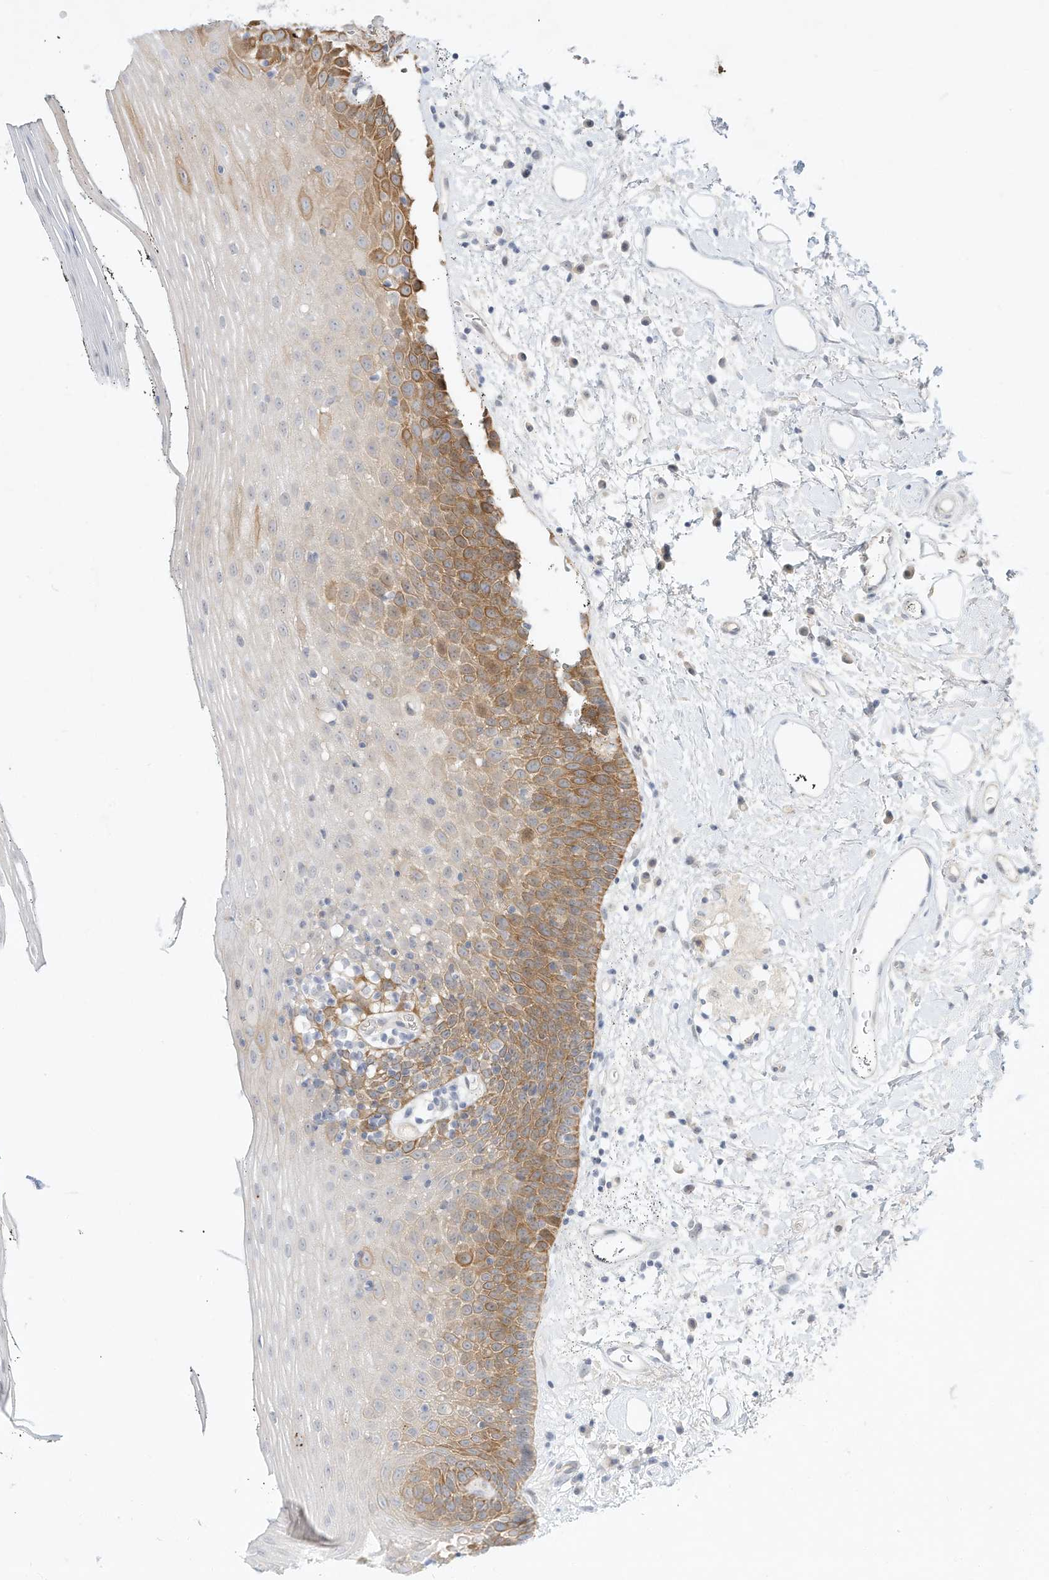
{"staining": {"intensity": "moderate", "quantity": "25%-75%", "location": "cytoplasmic/membranous"}, "tissue": "oral mucosa", "cell_type": "Squamous epithelial cells", "image_type": "normal", "snomed": [{"axis": "morphology", "description": "Normal tissue, NOS"}, {"axis": "topography", "description": "Oral tissue"}], "caption": "IHC photomicrograph of unremarkable oral mucosa: human oral mucosa stained using immunohistochemistry demonstrates medium levels of moderate protein expression localized specifically in the cytoplasmic/membranous of squamous epithelial cells, appearing as a cytoplasmic/membranous brown color.", "gene": "PAK6", "patient": {"sex": "male", "age": 74}}